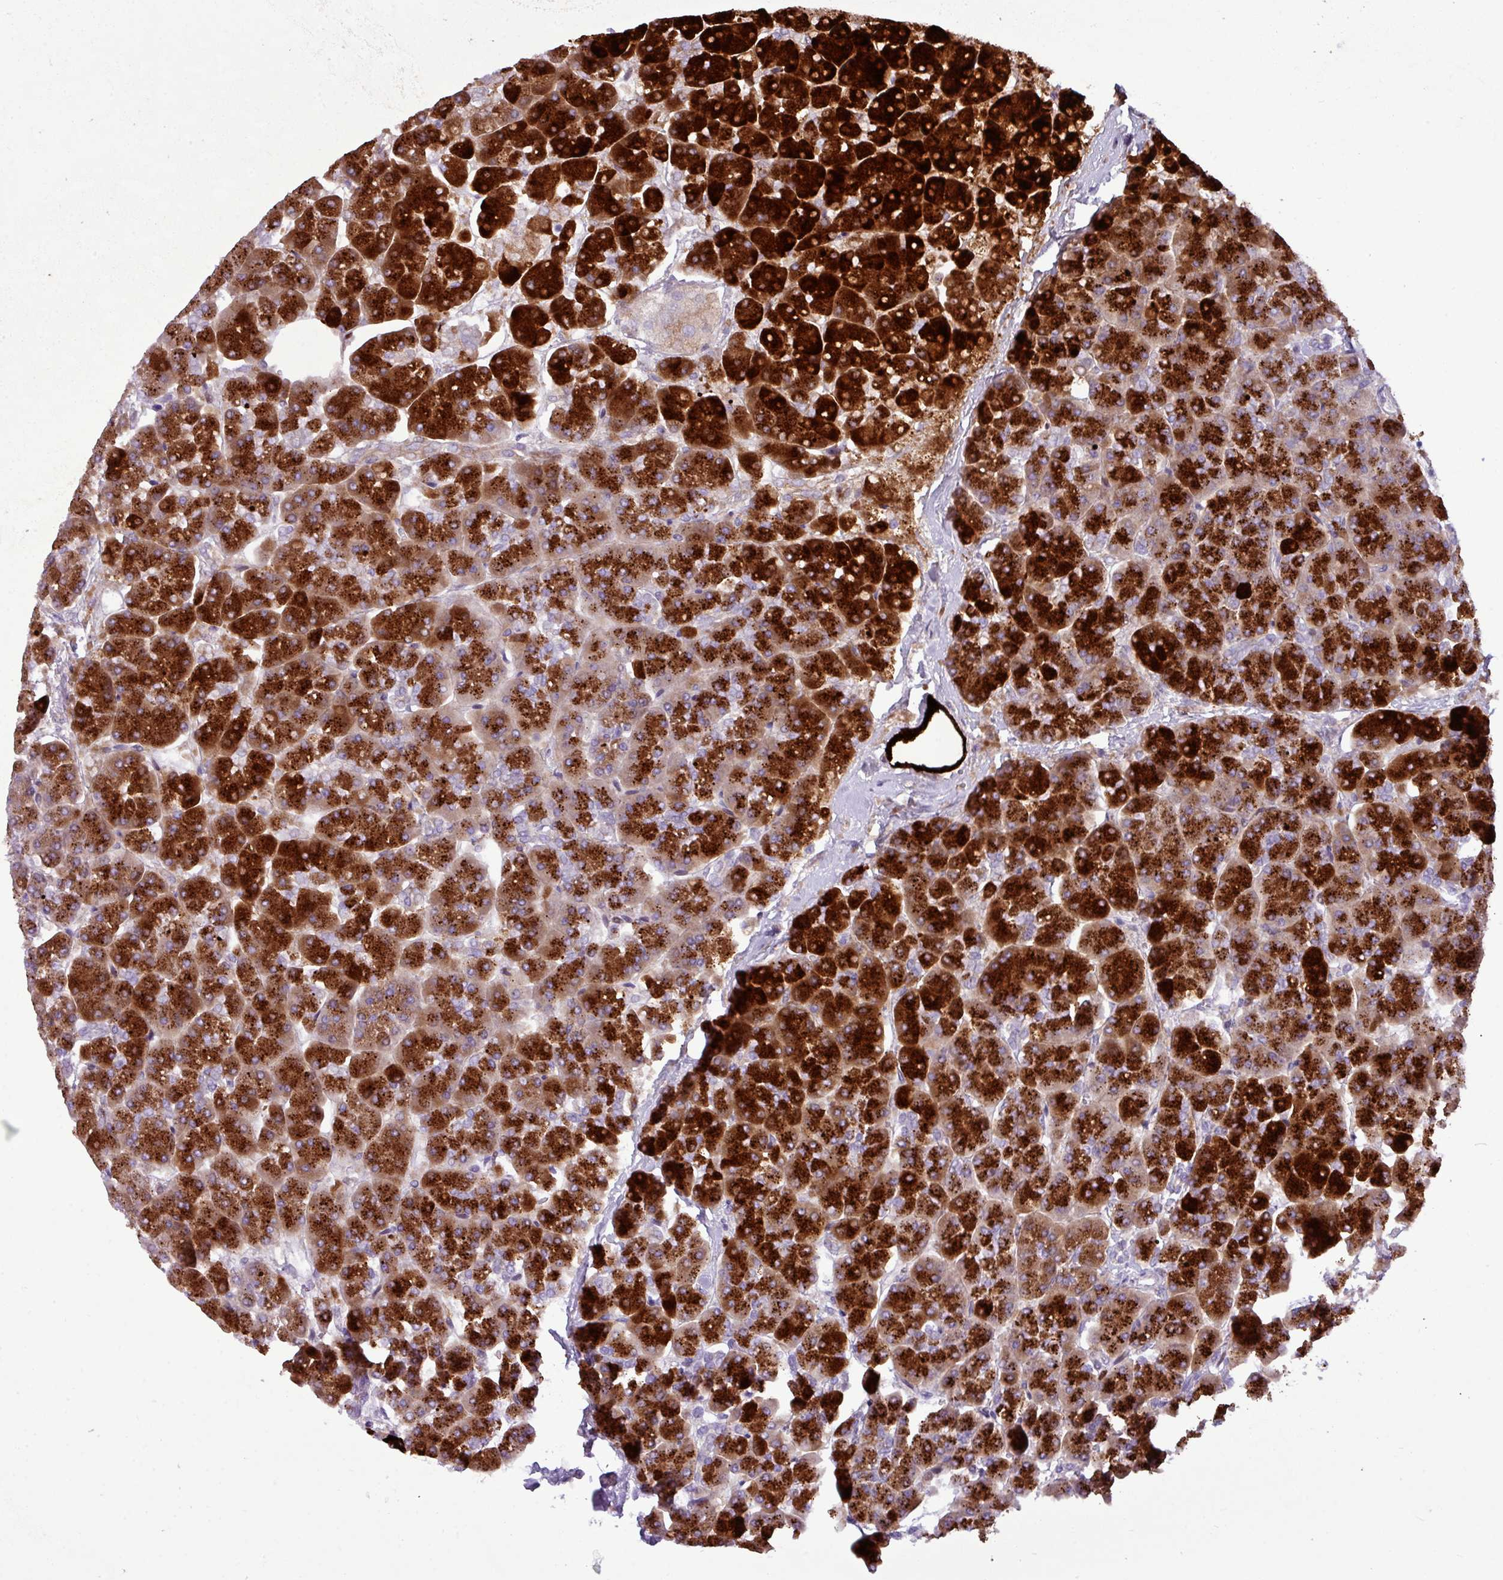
{"staining": {"intensity": "strong", "quantity": ">75%", "location": "cytoplasmic/membranous"}, "tissue": "pancreas", "cell_type": "Exocrine glandular cells", "image_type": "normal", "snomed": [{"axis": "morphology", "description": "Normal tissue, NOS"}, {"axis": "topography", "description": "Pancreas"}, {"axis": "topography", "description": "Peripheral nerve tissue"}], "caption": "This image shows benign pancreas stained with immunohistochemistry (IHC) to label a protein in brown. The cytoplasmic/membranous of exocrine glandular cells show strong positivity for the protein. Nuclei are counter-stained blue.", "gene": "IL17A", "patient": {"sex": "male", "age": 54}}